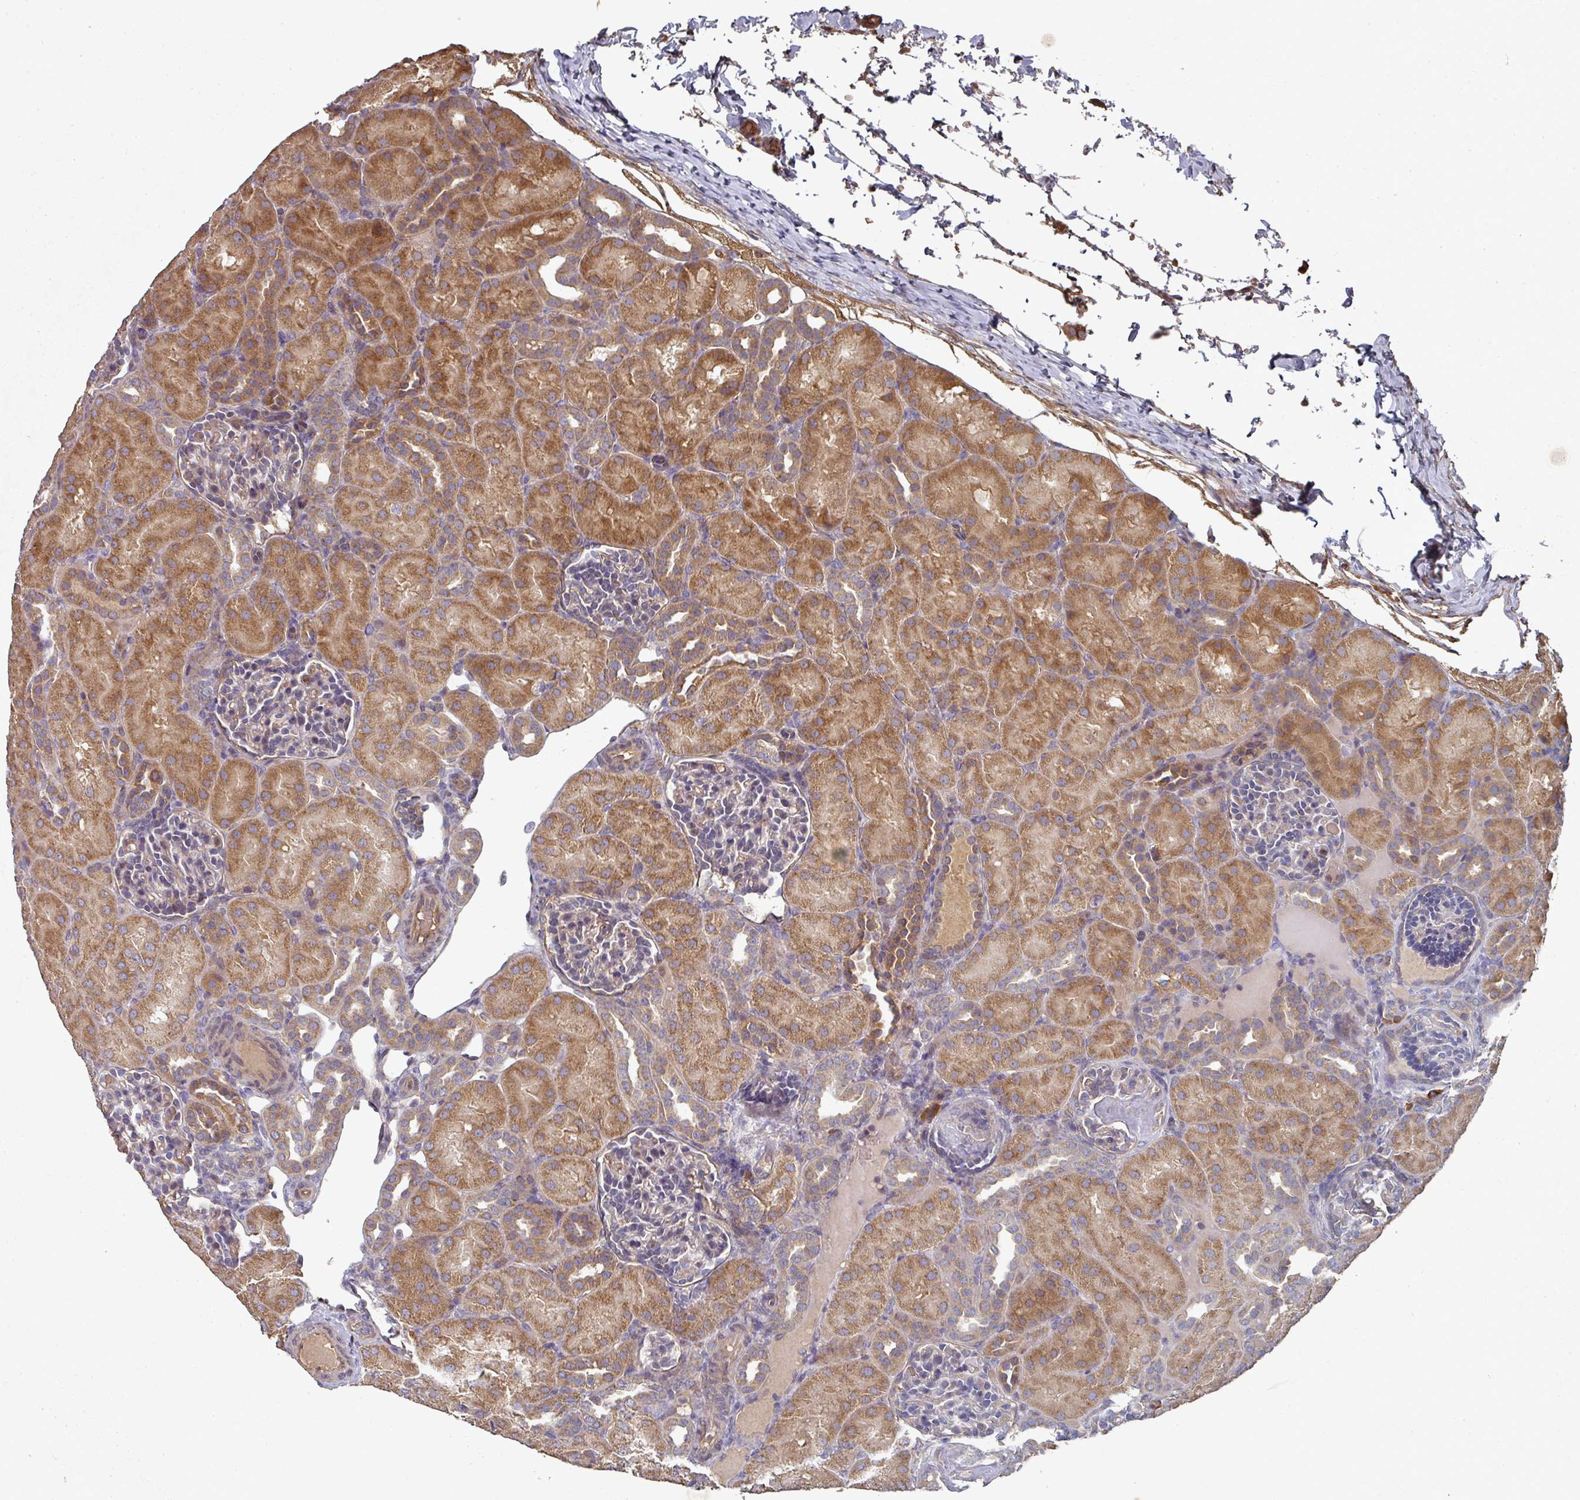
{"staining": {"intensity": "weak", "quantity": "<25%", "location": "cytoplasmic/membranous"}, "tissue": "kidney", "cell_type": "Cells in glomeruli", "image_type": "normal", "snomed": [{"axis": "morphology", "description": "Normal tissue, NOS"}, {"axis": "topography", "description": "Kidney"}], "caption": "DAB immunohistochemical staining of unremarkable human kidney shows no significant staining in cells in glomeruli.", "gene": "EDEM2", "patient": {"sex": "male", "age": 1}}